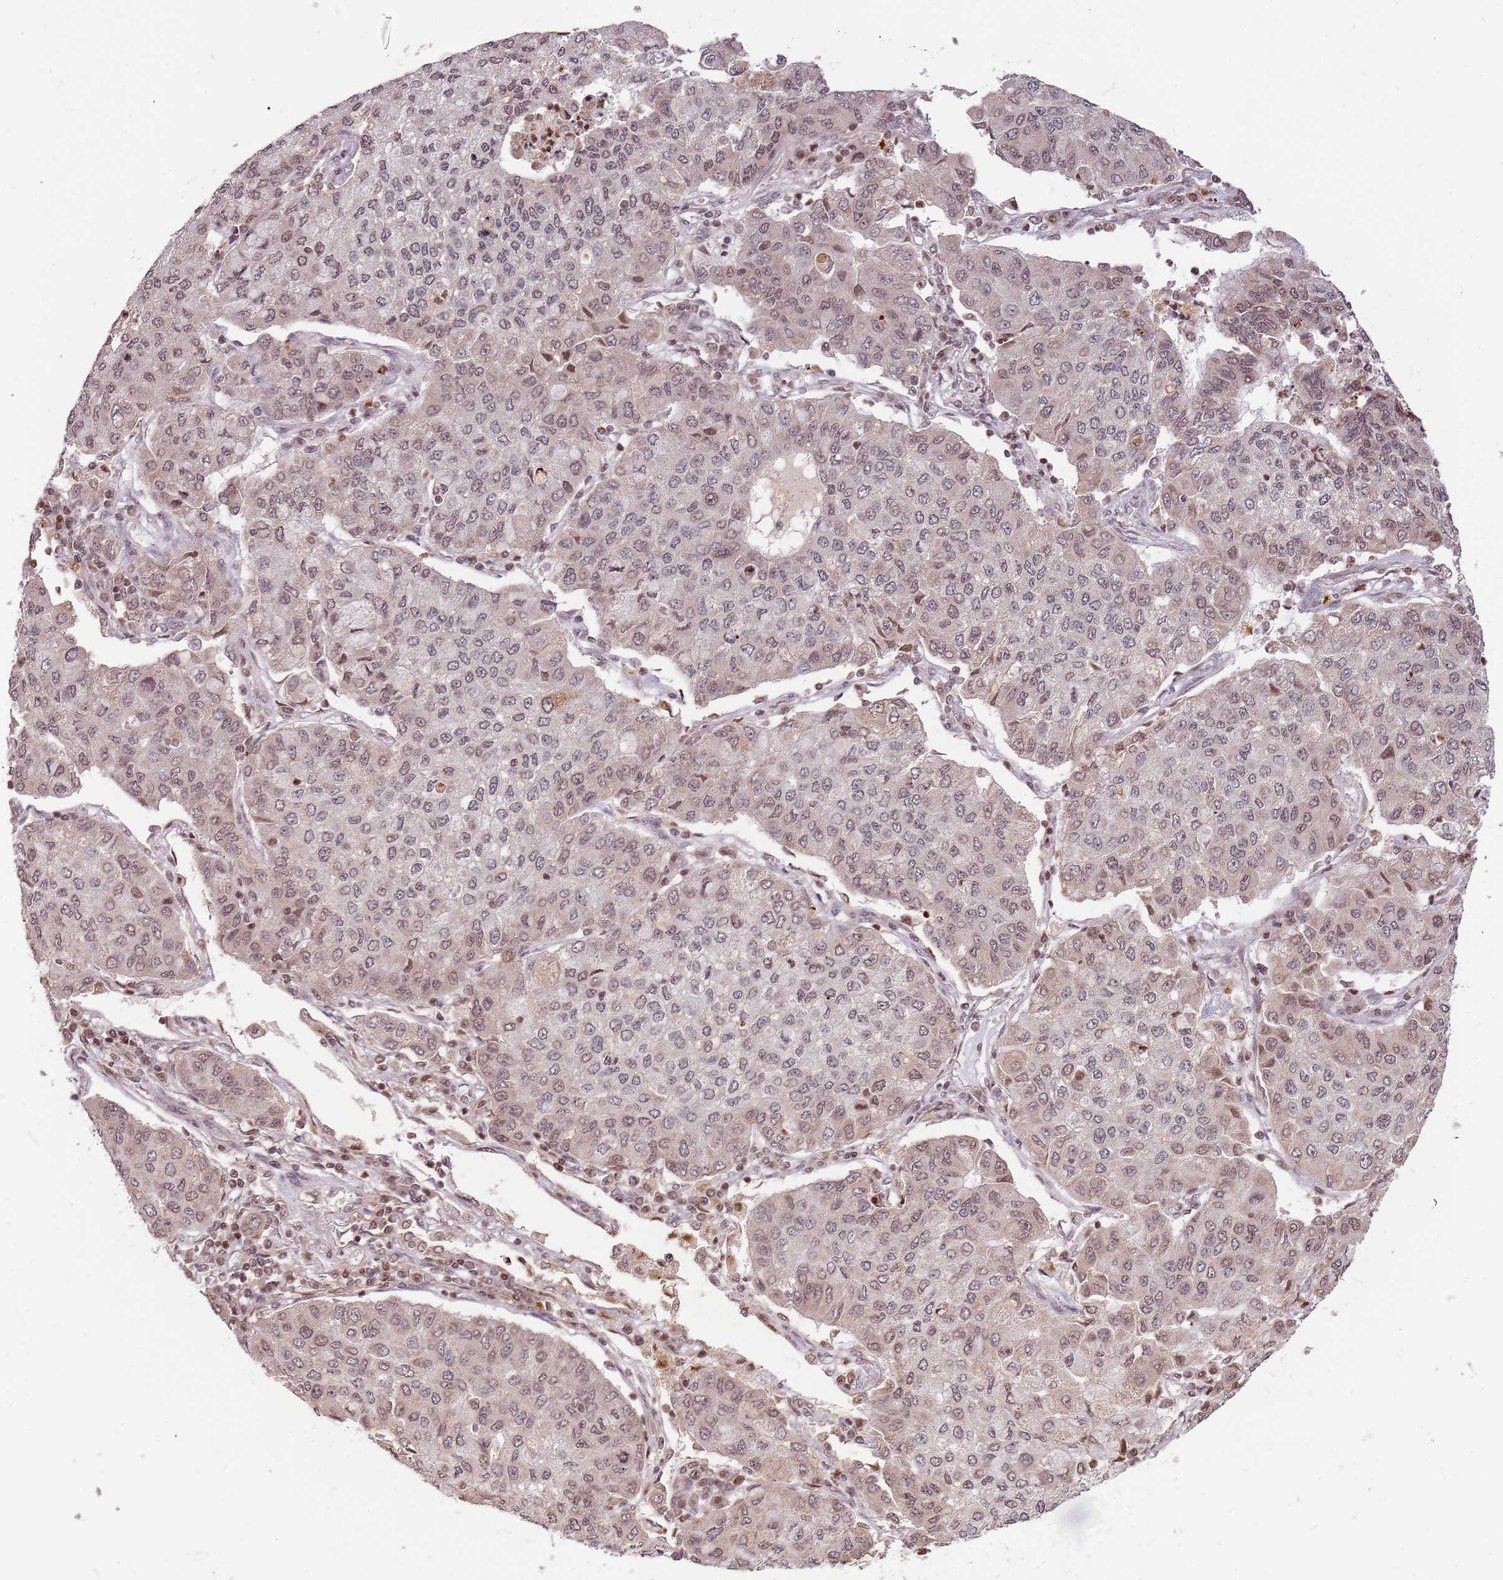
{"staining": {"intensity": "weak", "quantity": ">75%", "location": "nuclear"}, "tissue": "lung cancer", "cell_type": "Tumor cells", "image_type": "cancer", "snomed": [{"axis": "morphology", "description": "Squamous cell carcinoma, NOS"}, {"axis": "topography", "description": "Lung"}], "caption": "Immunohistochemistry of human lung cancer (squamous cell carcinoma) demonstrates low levels of weak nuclear expression in approximately >75% of tumor cells.", "gene": "SAMSN1", "patient": {"sex": "male", "age": 74}}